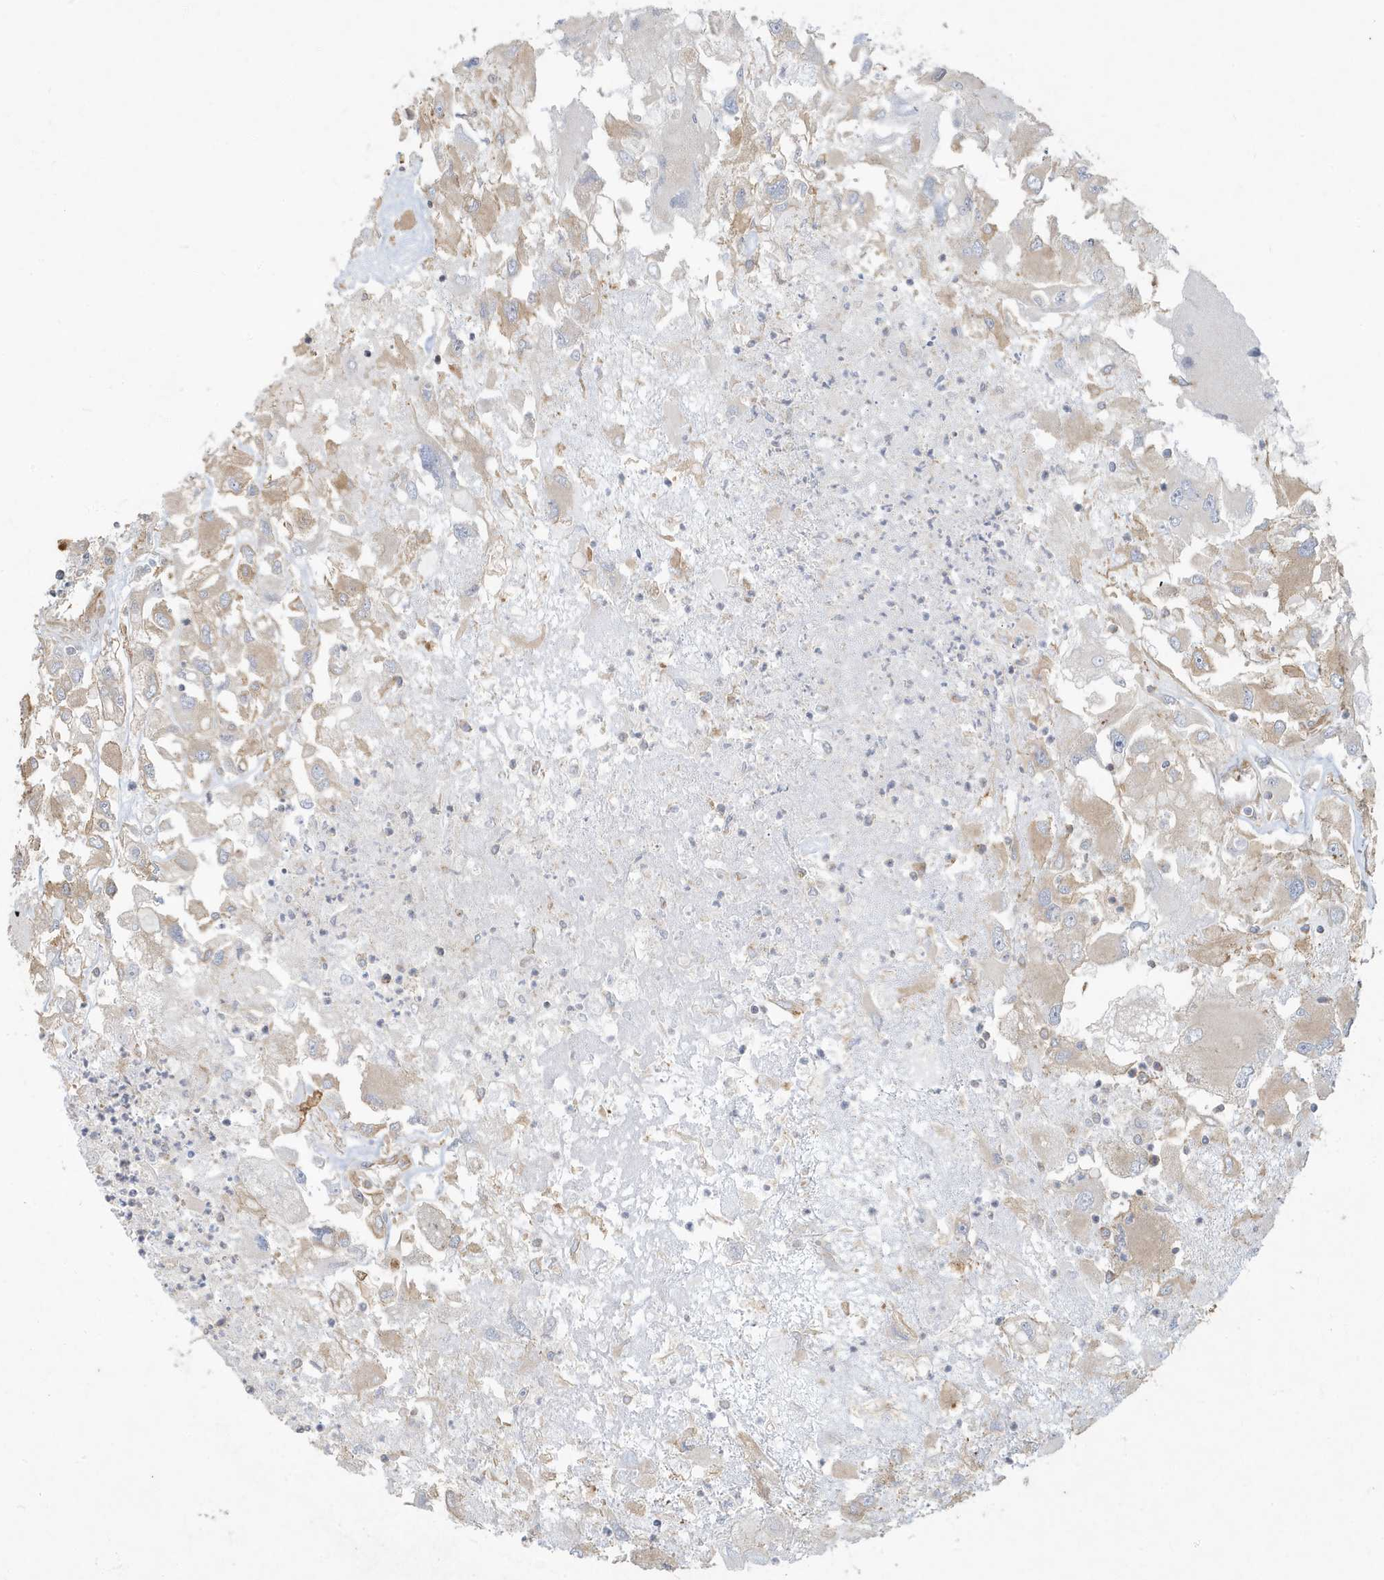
{"staining": {"intensity": "negative", "quantity": "none", "location": "none"}, "tissue": "renal cancer", "cell_type": "Tumor cells", "image_type": "cancer", "snomed": [{"axis": "morphology", "description": "Adenocarcinoma, NOS"}, {"axis": "topography", "description": "Kidney"}], "caption": "IHC of human renal cancer reveals no positivity in tumor cells.", "gene": "ATP23", "patient": {"sex": "female", "age": 52}}